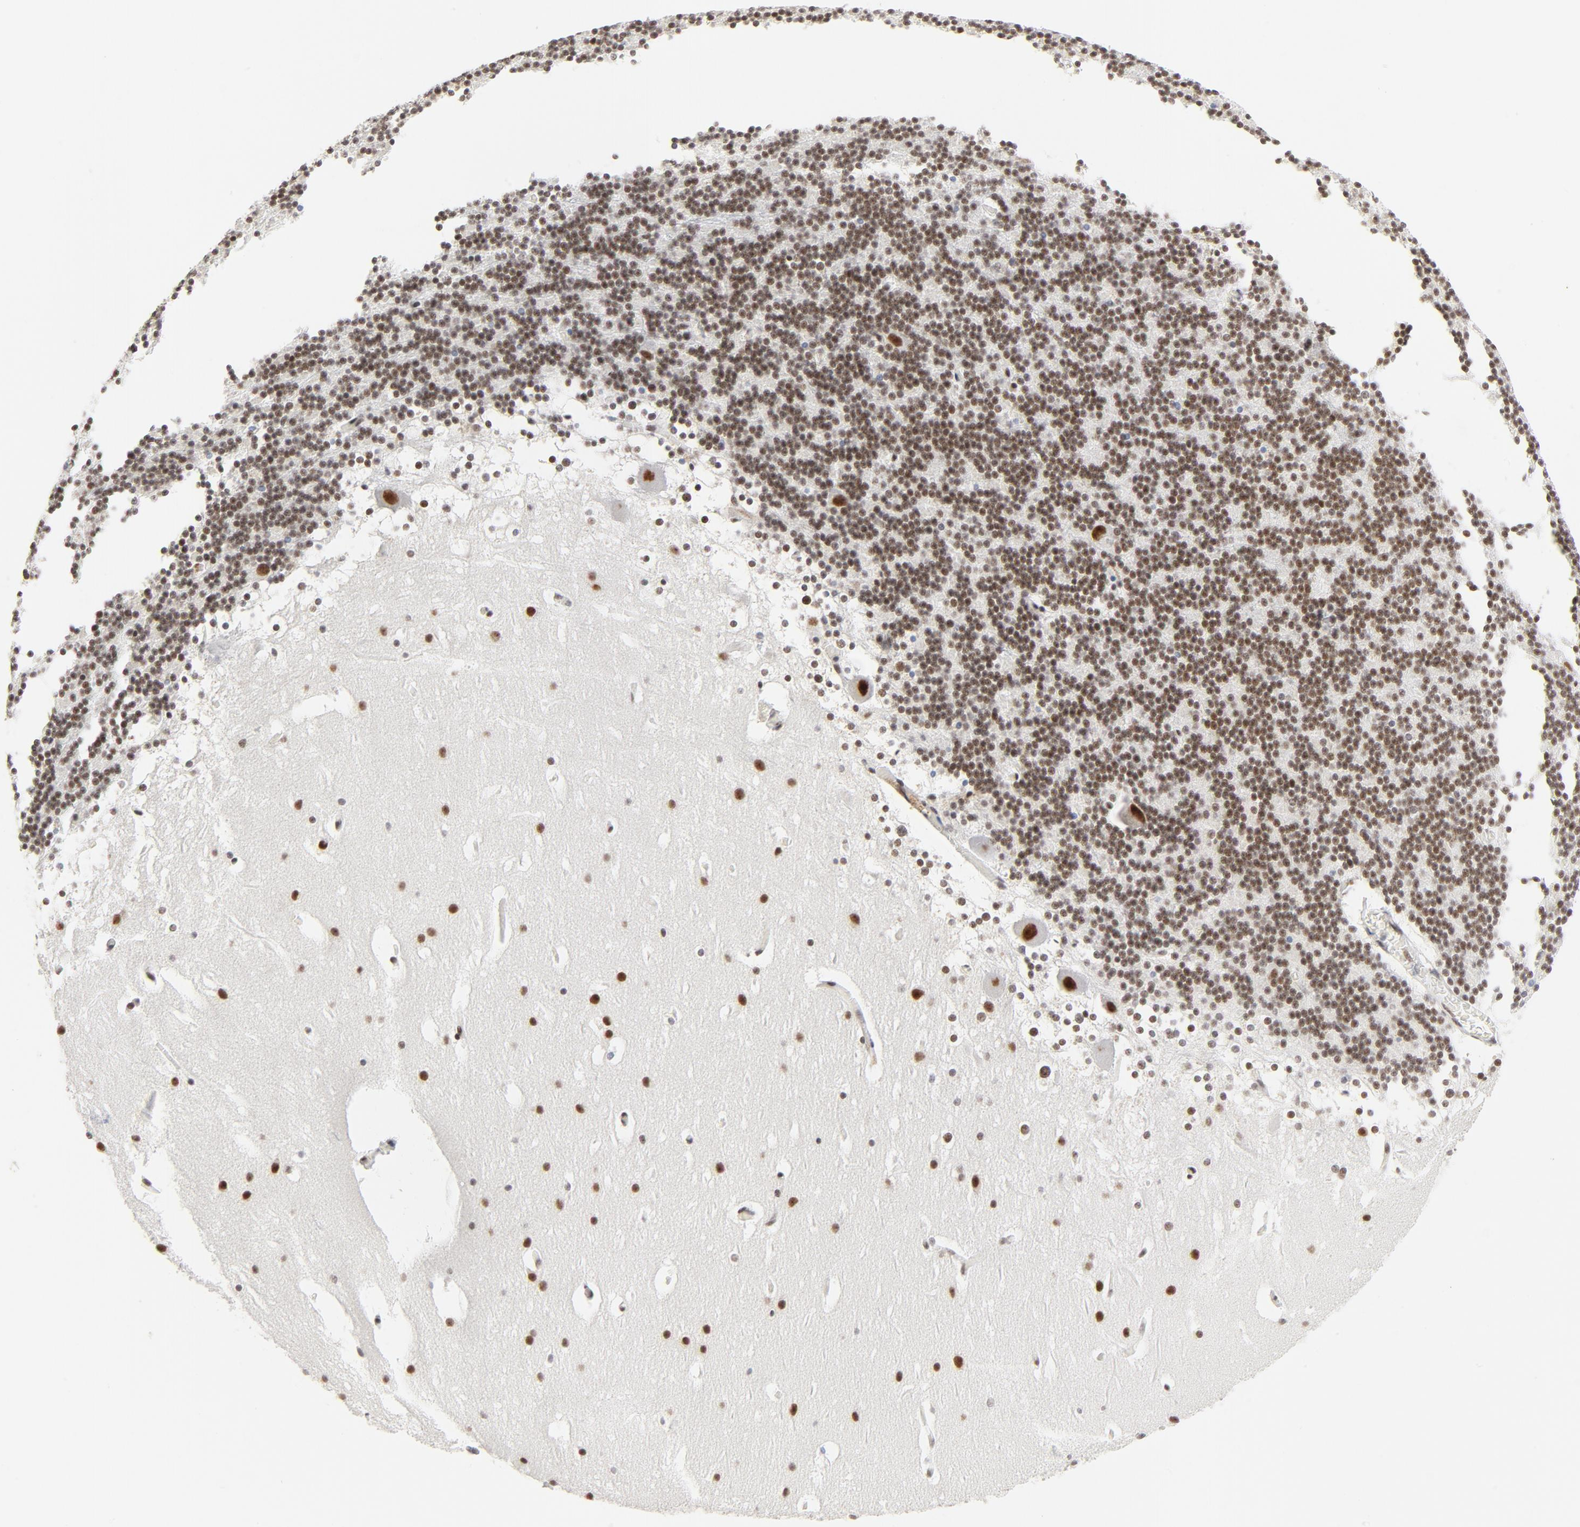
{"staining": {"intensity": "moderate", "quantity": ">75%", "location": "nuclear"}, "tissue": "cerebellum", "cell_type": "Cells in granular layer", "image_type": "normal", "snomed": [{"axis": "morphology", "description": "Normal tissue, NOS"}, {"axis": "topography", "description": "Cerebellum"}], "caption": "Protein staining by IHC shows moderate nuclear expression in approximately >75% of cells in granular layer in benign cerebellum. The protein of interest is shown in brown color, while the nuclei are stained blue.", "gene": "GTF2H1", "patient": {"sex": "female", "age": 19}}